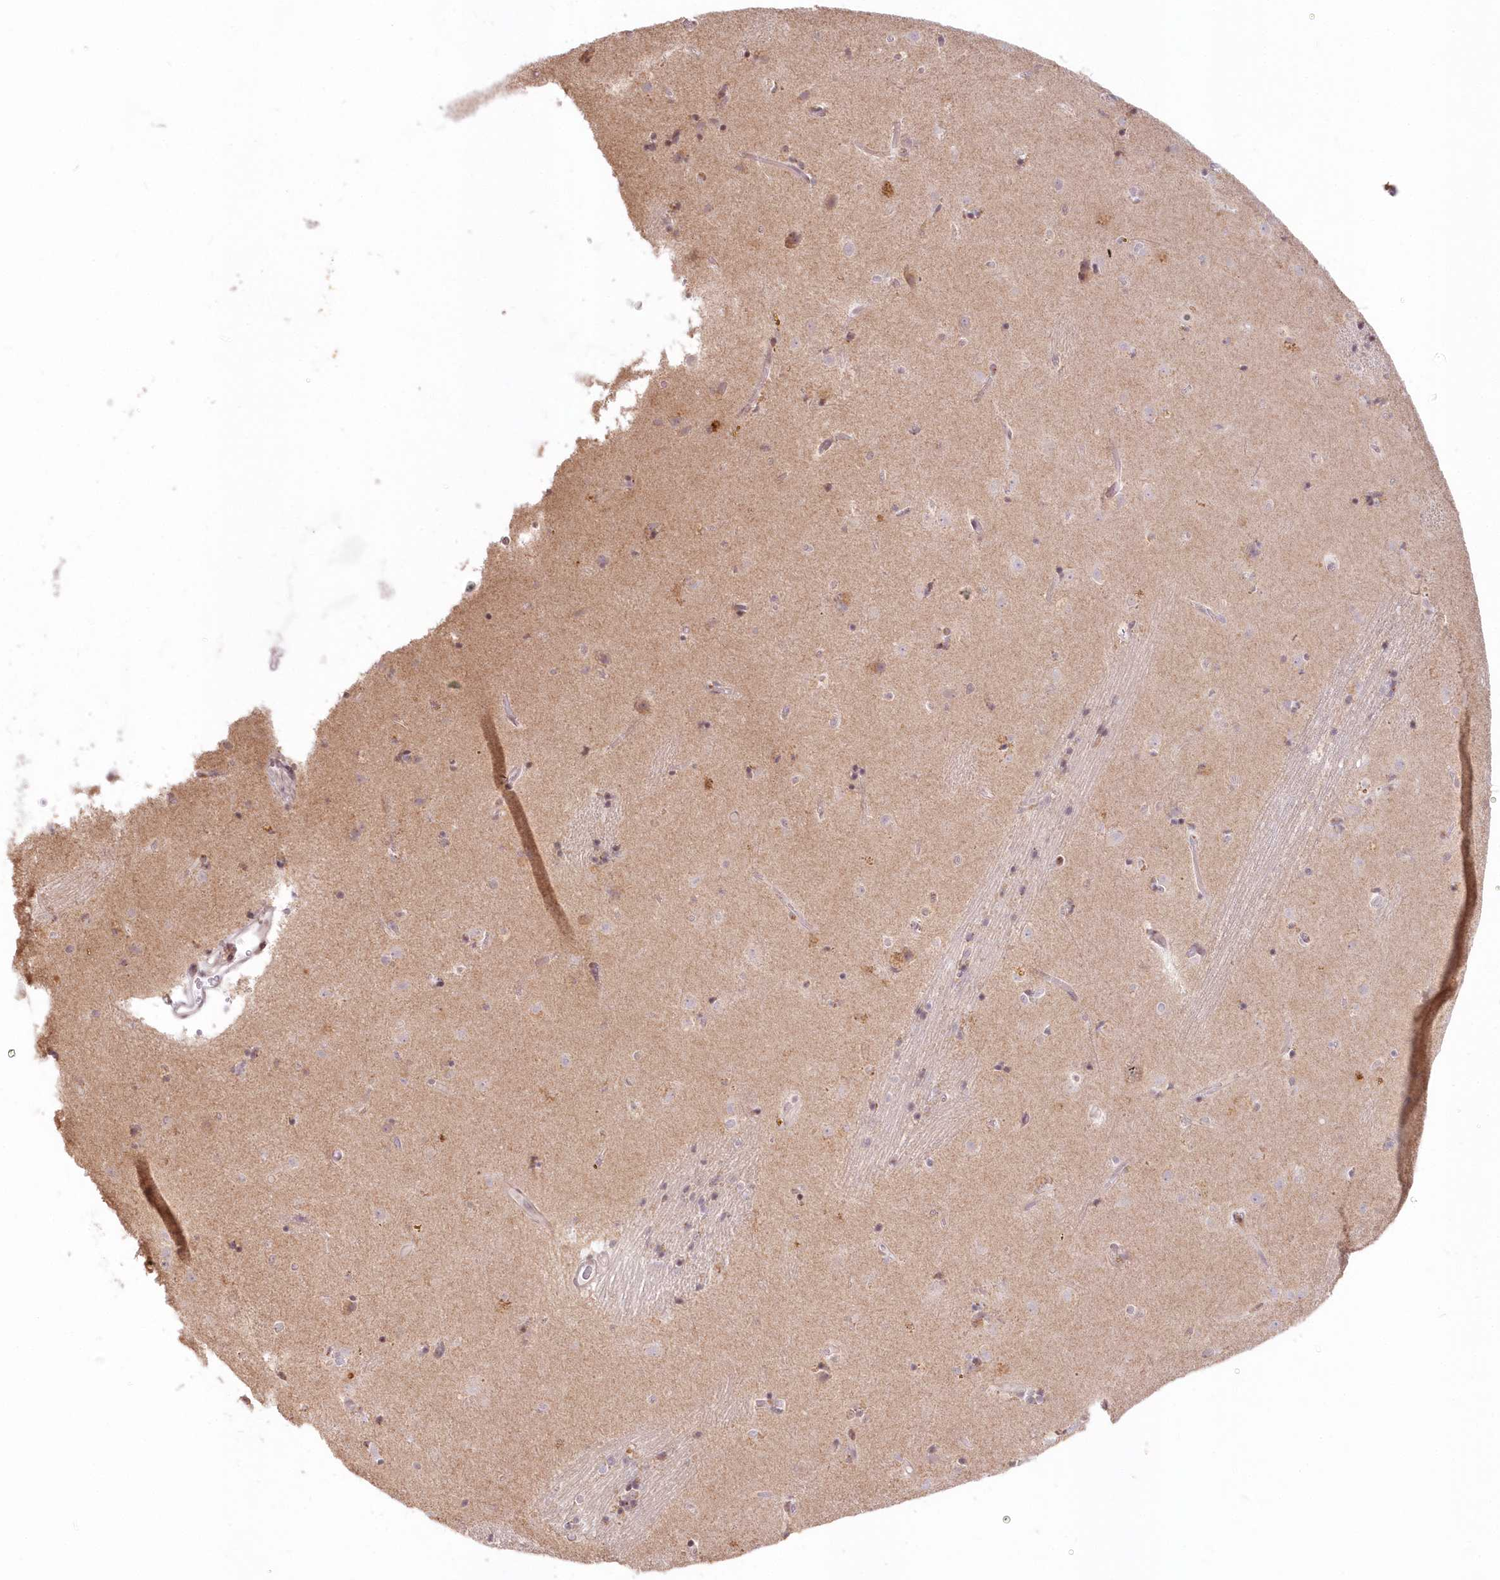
{"staining": {"intensity": "negative", "quantity": "none", "location": "none"}, "tissue": "caudate", "cell_type": "Glial cells", "image_type": "normal", "snomed": [{"axis": "morphology", "description": "Normal tissue, NOS"}, {"axis": "topography", "description": "Lateral ventricle wall"}], "caption": "A high-resolution image shows IHC staining of unremarkable caudate, which shows no significant positivity in glial cells.", "gene": "MTMR3", "patient": {"sex": "male", "age": 70}}